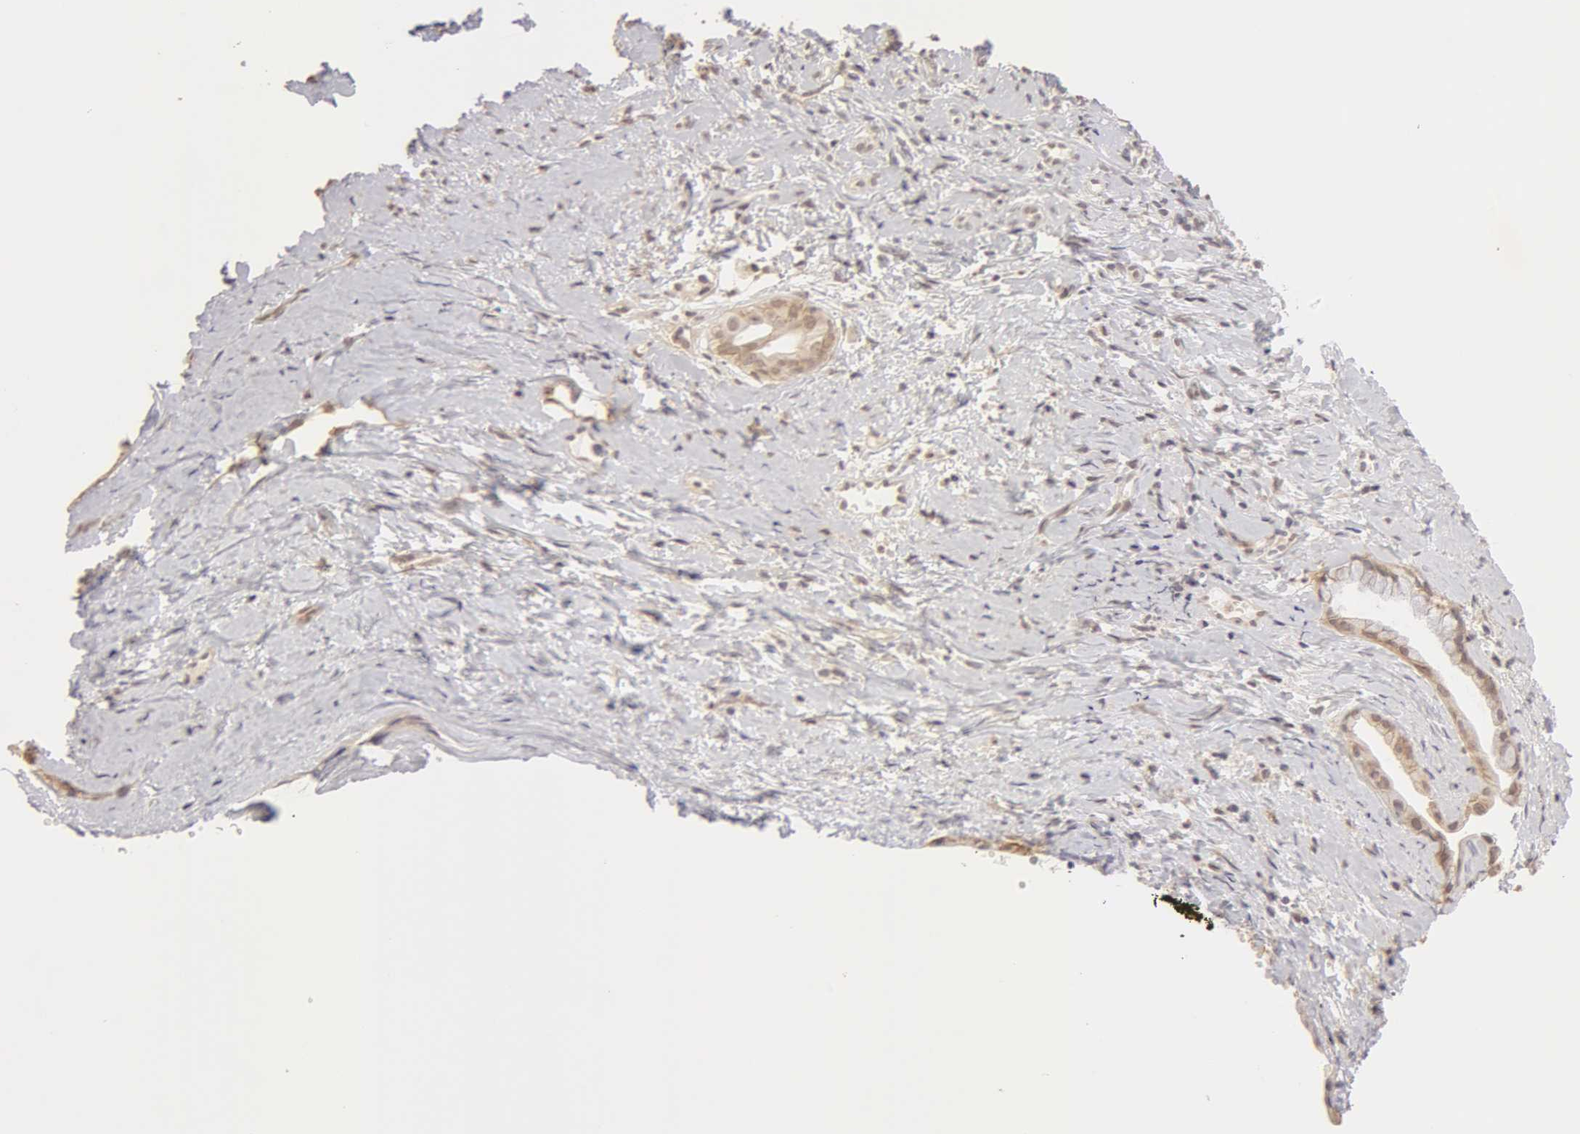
{"staining": {"intensity": "weak", "quantity": ">75%", "location": "cytoplasmic/membranous"}, "tissue": "cervix", "cell_type": "Glandular cells", "image_type": "normal", "snomed": [{"axis": "morphology", "description": "Normal tissue, NOS"}, {"axis": "topography", "description": "Cervix"}], "caption": "A low amount of weak cytoplasmic/membranous positivity is appreciated in about >75% of glandular cells in normal cervix.", "gene": "ADAM10", "patient": {"sex": "female", "age": 82}}